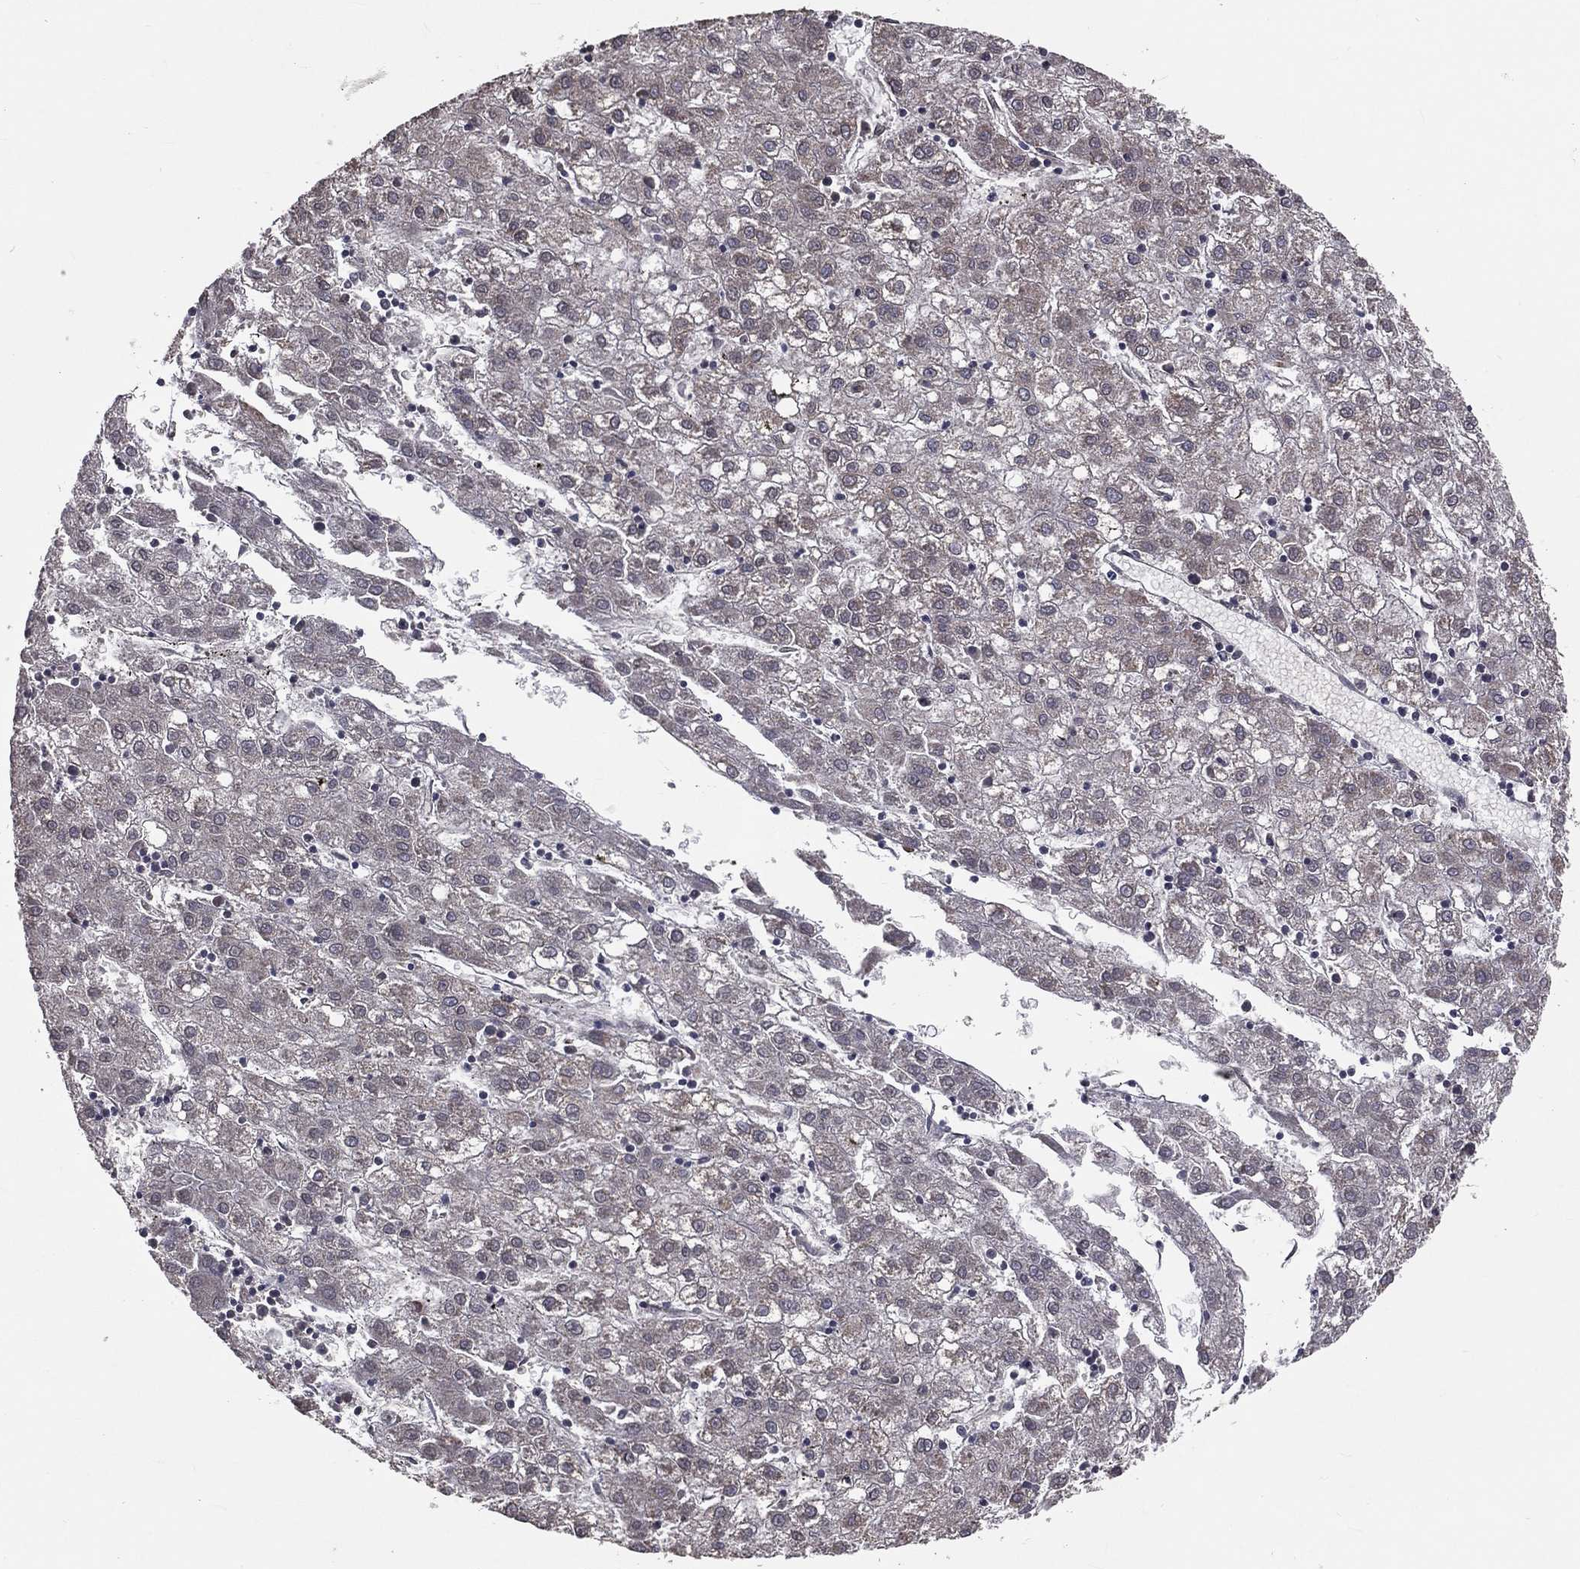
{"staining": {"intensity": "negative", "quantity": "none", "location": "none"}, "tissue": "liver cancer", "cell_type": "Tumor cells", "image_type": "cancer", "snomed": [{"axis": "morphology", "description": "Carcinoma, Hepatocellular, NOS"}, {"axis": "topography", "description": "Liver"}], "caption": "DAB immunohistochemical staining of human hepatocellular carcinoma (liver) demonstrates no significant positivity in tumor cells.", "gene": "MRPL46", "patient": {"sex": "male", "age": 72}}